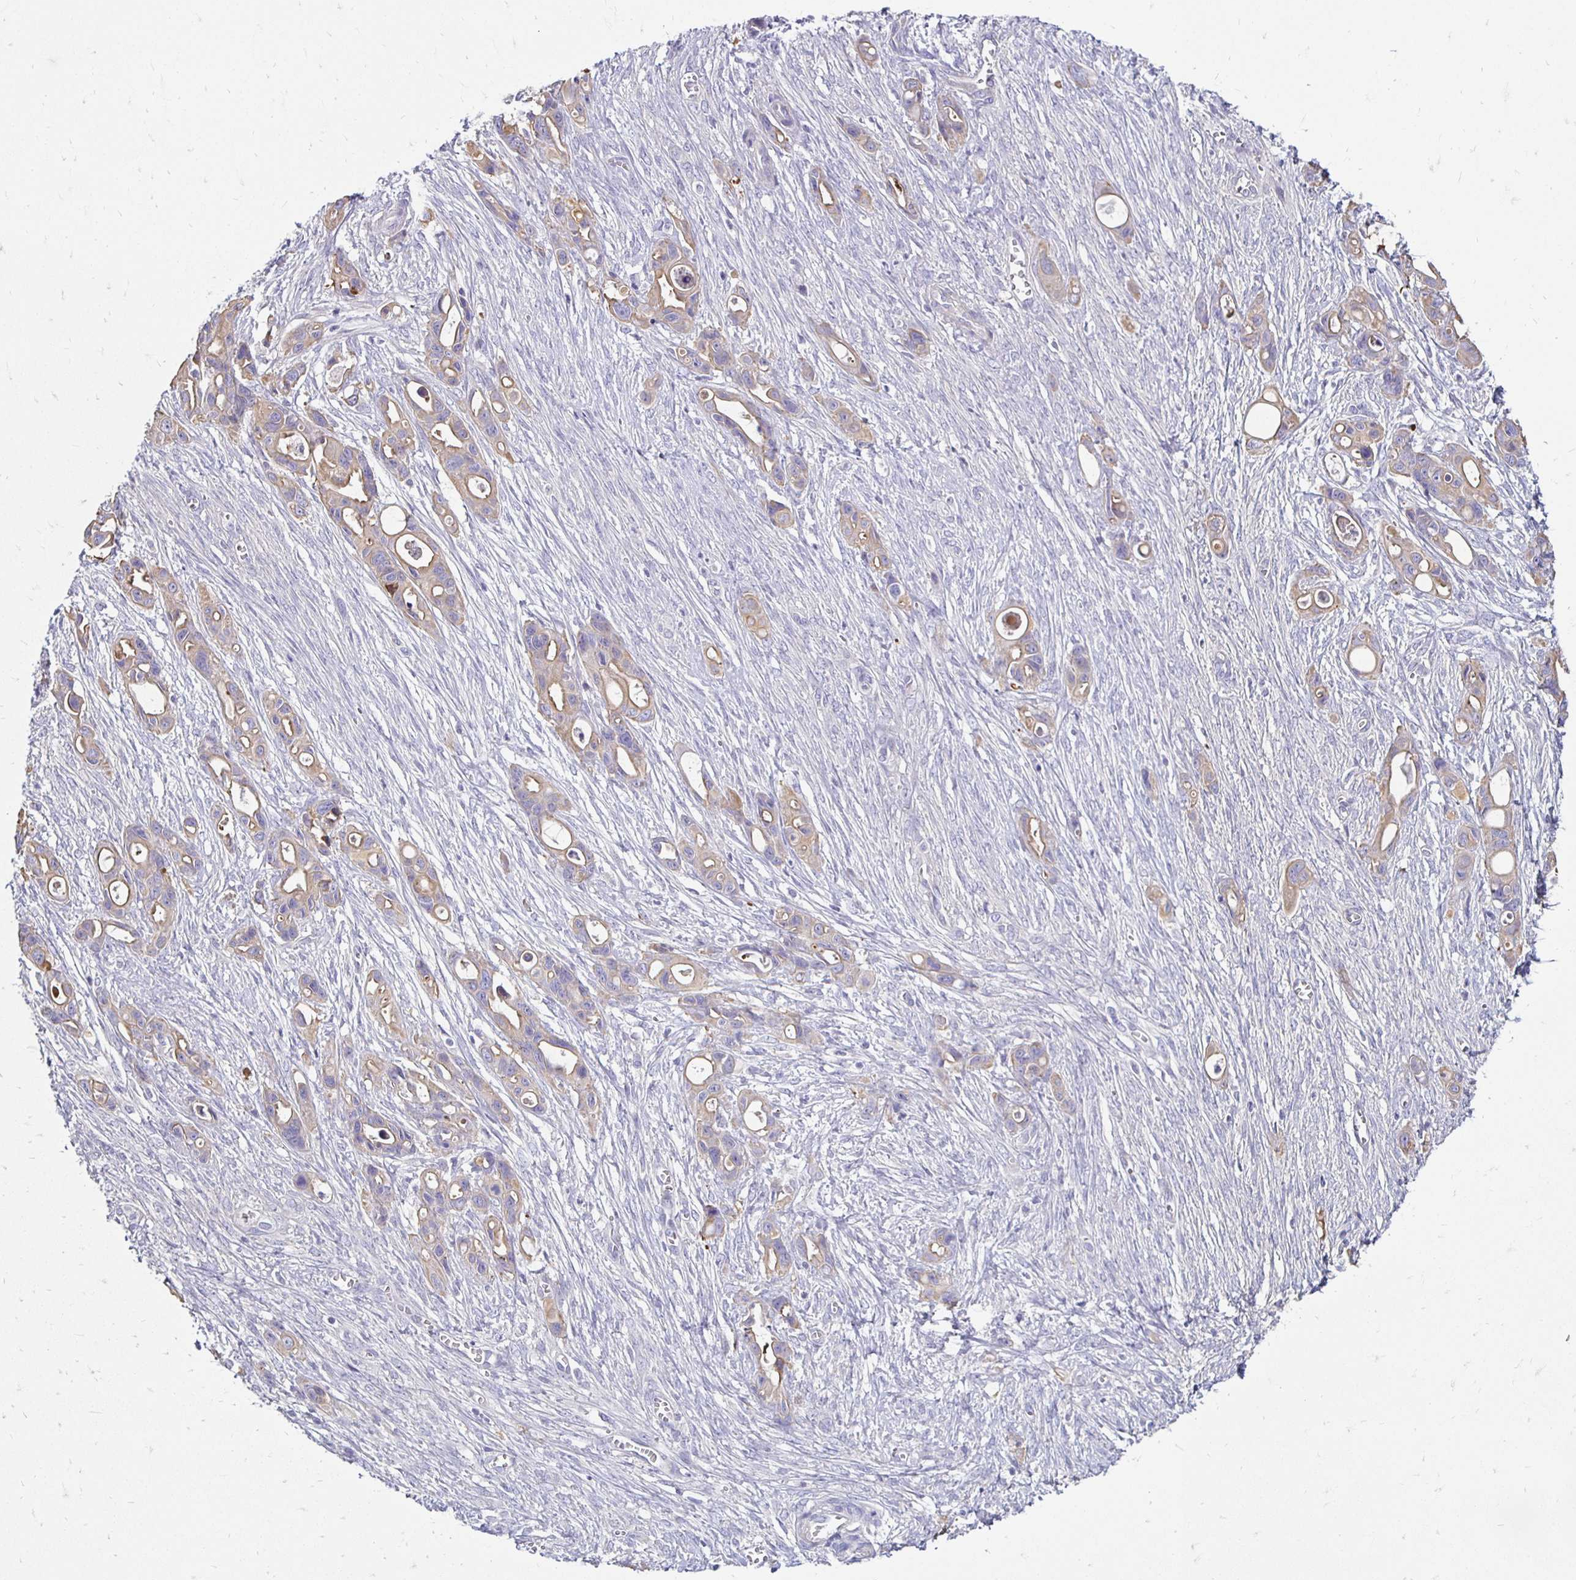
{"staining": {"intensity": "weak", "quantity": ">75%", "location": "cytoplasmic/membranous"}, "tissue": "ovarian cancer", "cell_type": "Tumor cells", "image_type": "cancer", "snomed": [{"axis": "morphology", "description": "Cystadenocarcinoma, mucinous, NOS"}, {"axis": "topography", "description": "Ovary"}], "caption": "Weak cytoplasmic/membranous staining for a protein is identified in approximately >75% of tumor cells of ovarian mucinous cystadenocarcinoma using immunohistochemistry.", "gene": "AKAP6", "patient": {"sex": "female", "age": 70}}